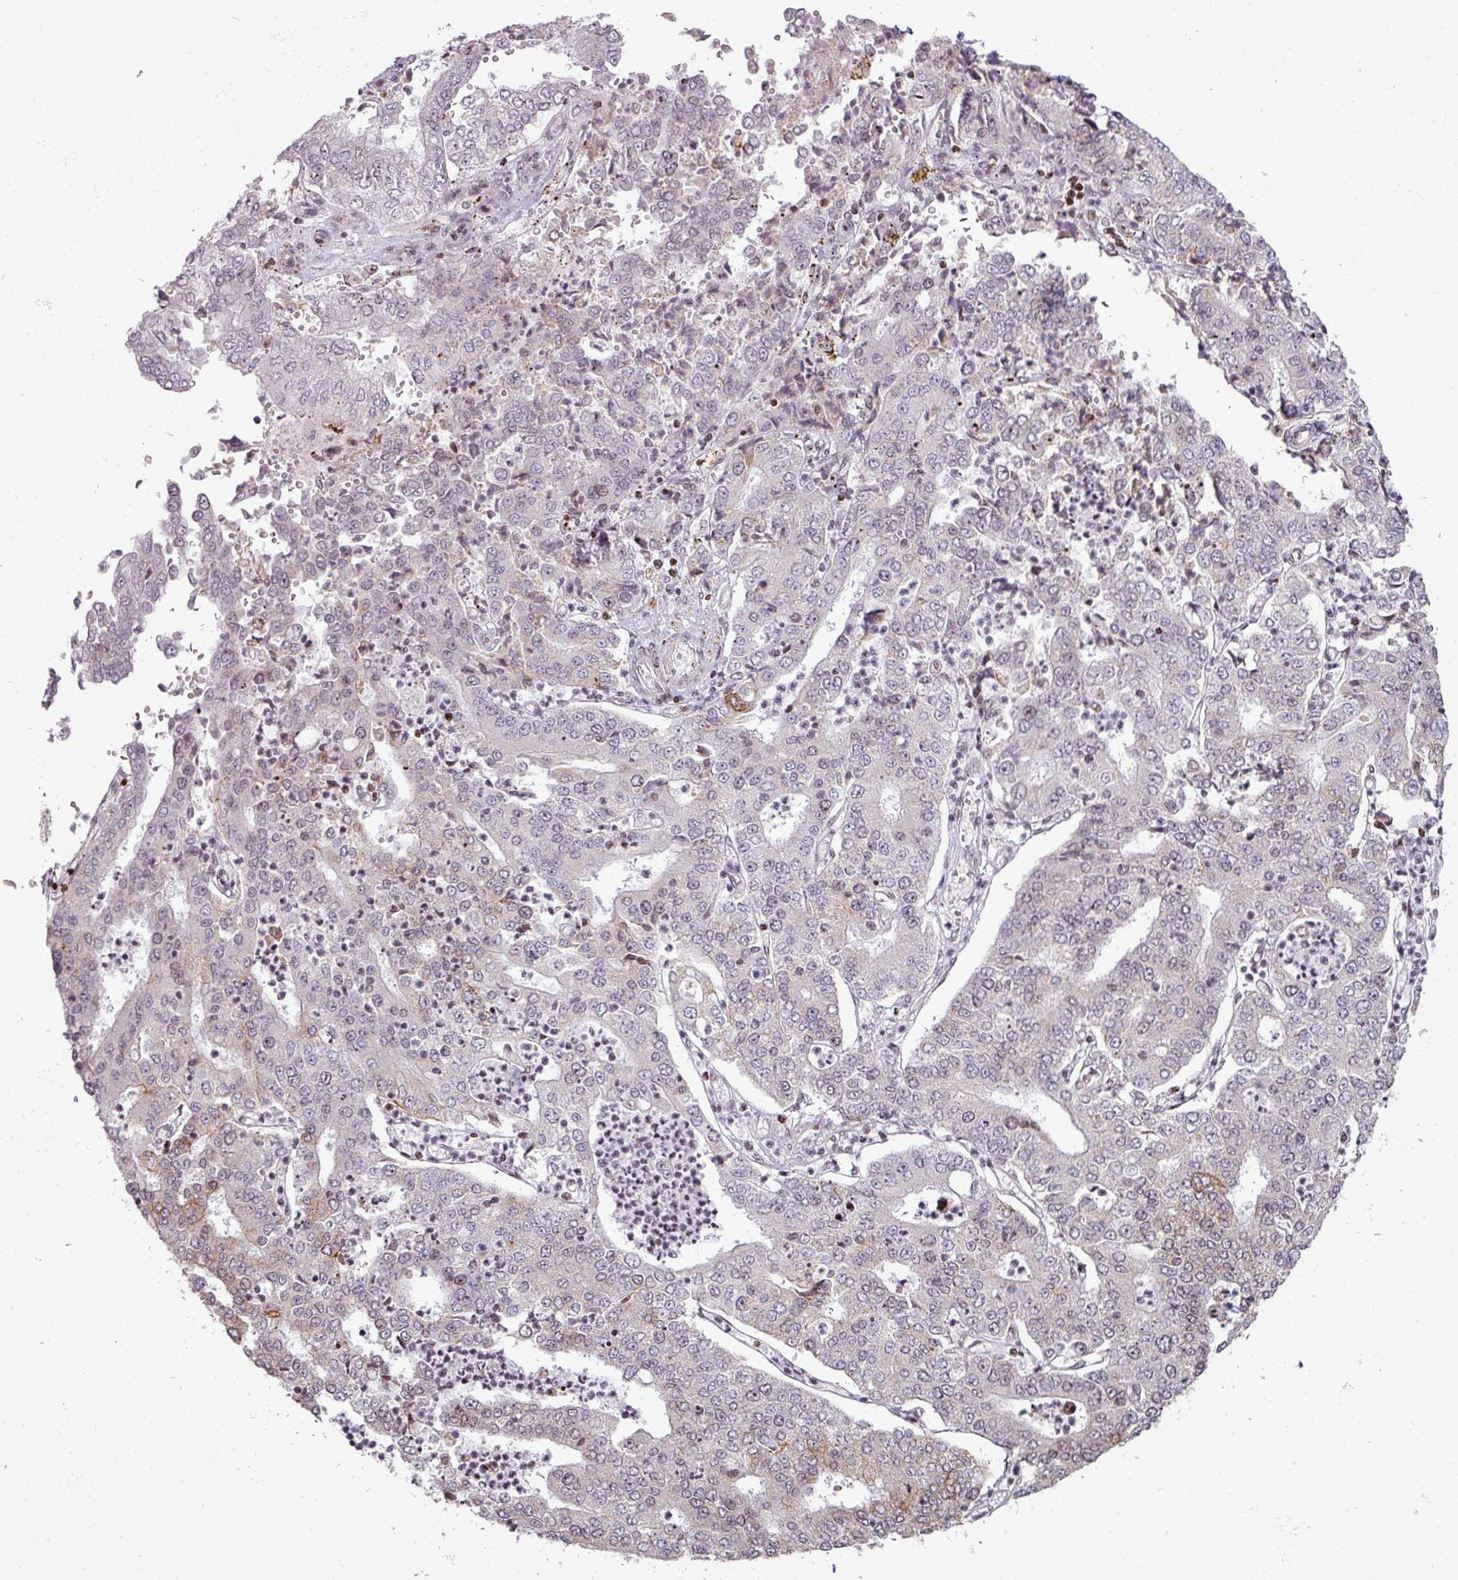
{"staining": {"intensity": "negative", "quantity": "none", "location": "none"}, "tissue": "stomach cancer", "cell_type": "Tumor cells", "image_type": "cancer", "snomed": [{"axis": "morphology", "description": "Adenocarcinoma, NOS"}, {"axis": "topography", "description": "Stomach"}], "caption": "This is an immunohistochemistry (IHC) micrograph of adenocarcinoma (stomach). There is no staining in tumor cells.", "gene": "NCOR1", "patient": {"sex": "male", "age": 76}}